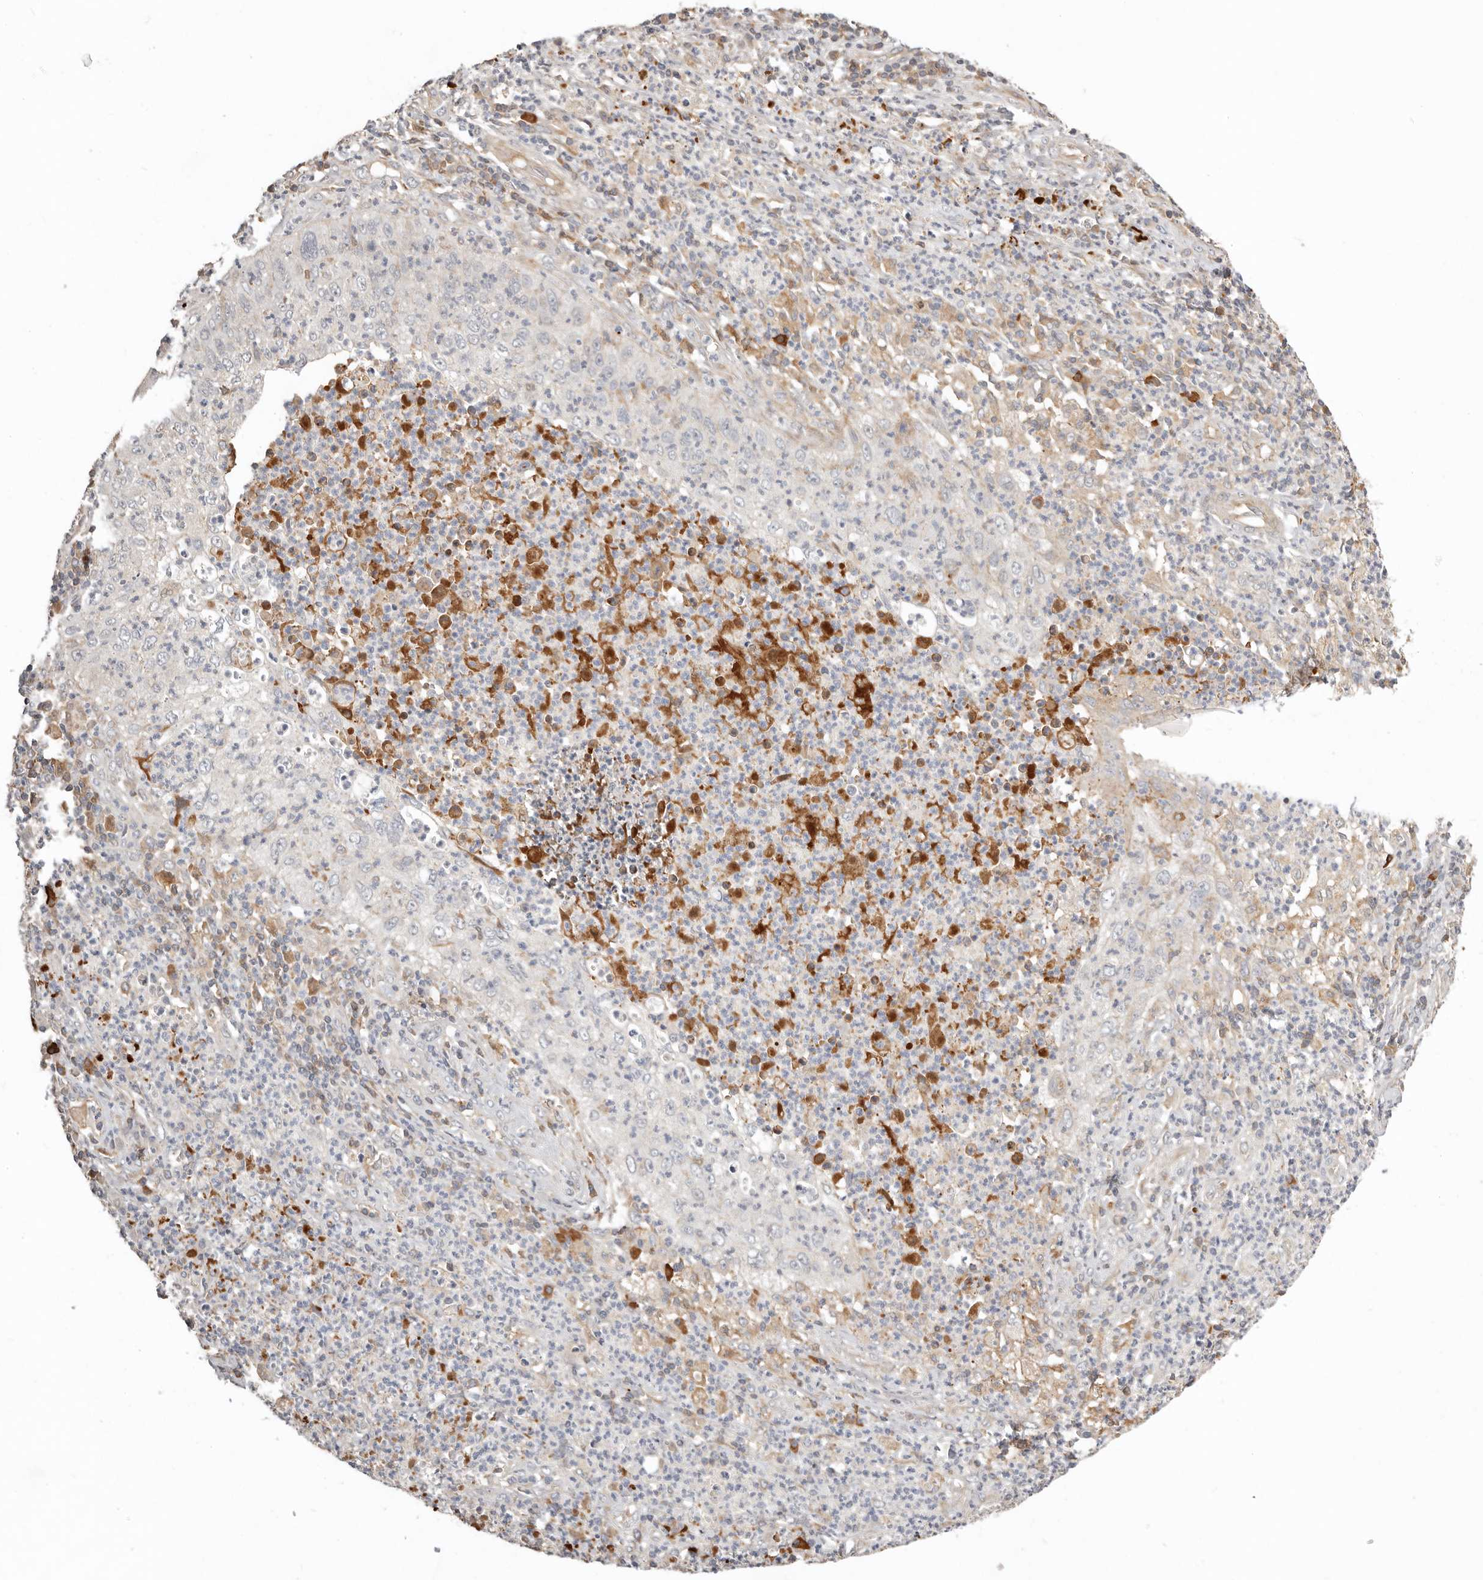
{"staining": {"intensity": "negative", "quantity": "none", "location": "none"}, "tissue": "cervical cancer", "cell_type": "Tumor cells", "image_type": "cancer", "snomed": [{"axis": "morphology", "description": "Squamous cell carcinoma, NOS"}, {"axis": "topography", "description": "Cervix"}], "caption": "Immunohistochemistry photomicrograph of neoplastic tissue: cervical cancer (squamous cell carcinoma) stained with DAB (3,3'-diaminobenzidine) exhibits no significant protein positivity in tumor cells. (Stains: DAB (3,3'-diaminobenzidine) IHC with hematoxylin counter stain, Microscopy: brightfield microscopy at high magnification).", "gene": "MTFR2", "patient": {"sex": "female", "age": 30}}